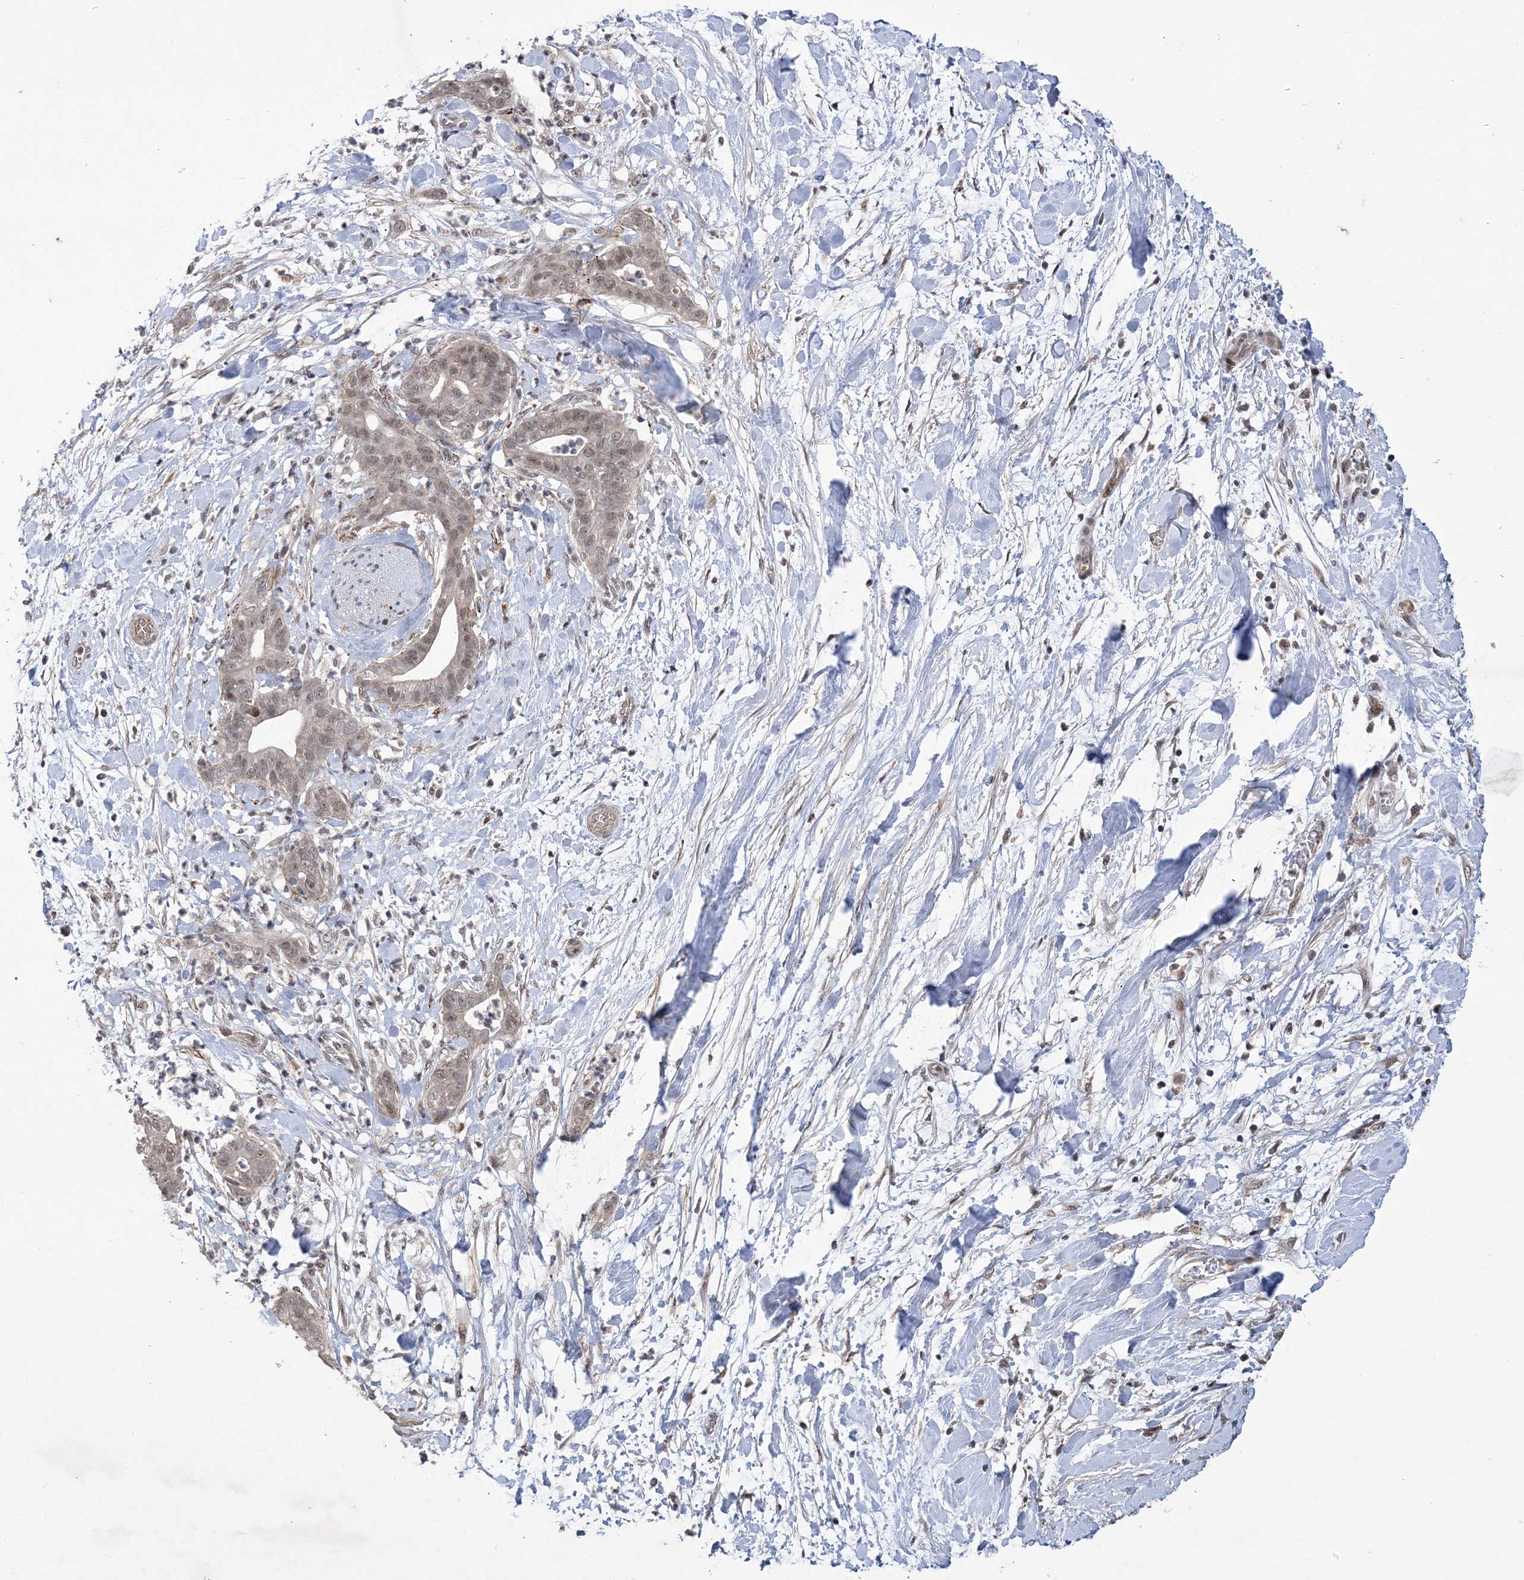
{"staining": {"intensity": "weak", "quantity": ">75%", "location": "nuclear"}, "tissue": "pancreatic cancer", "cell_type": "Tumor cells", "image_type": "cancer", "snomed": [{"axis": "morphology", "description": "Adenocarcinoma, NOS"}, {"axis": "topography", "description": "Pancreas"}], "caption": "A histopathology image of pancreatic cancer stained for a protein demonstrates weak nuclear brown staining in tumor cells.", "gene": "BOD1L1", "patient": {"sex": "female", "age": 78}}